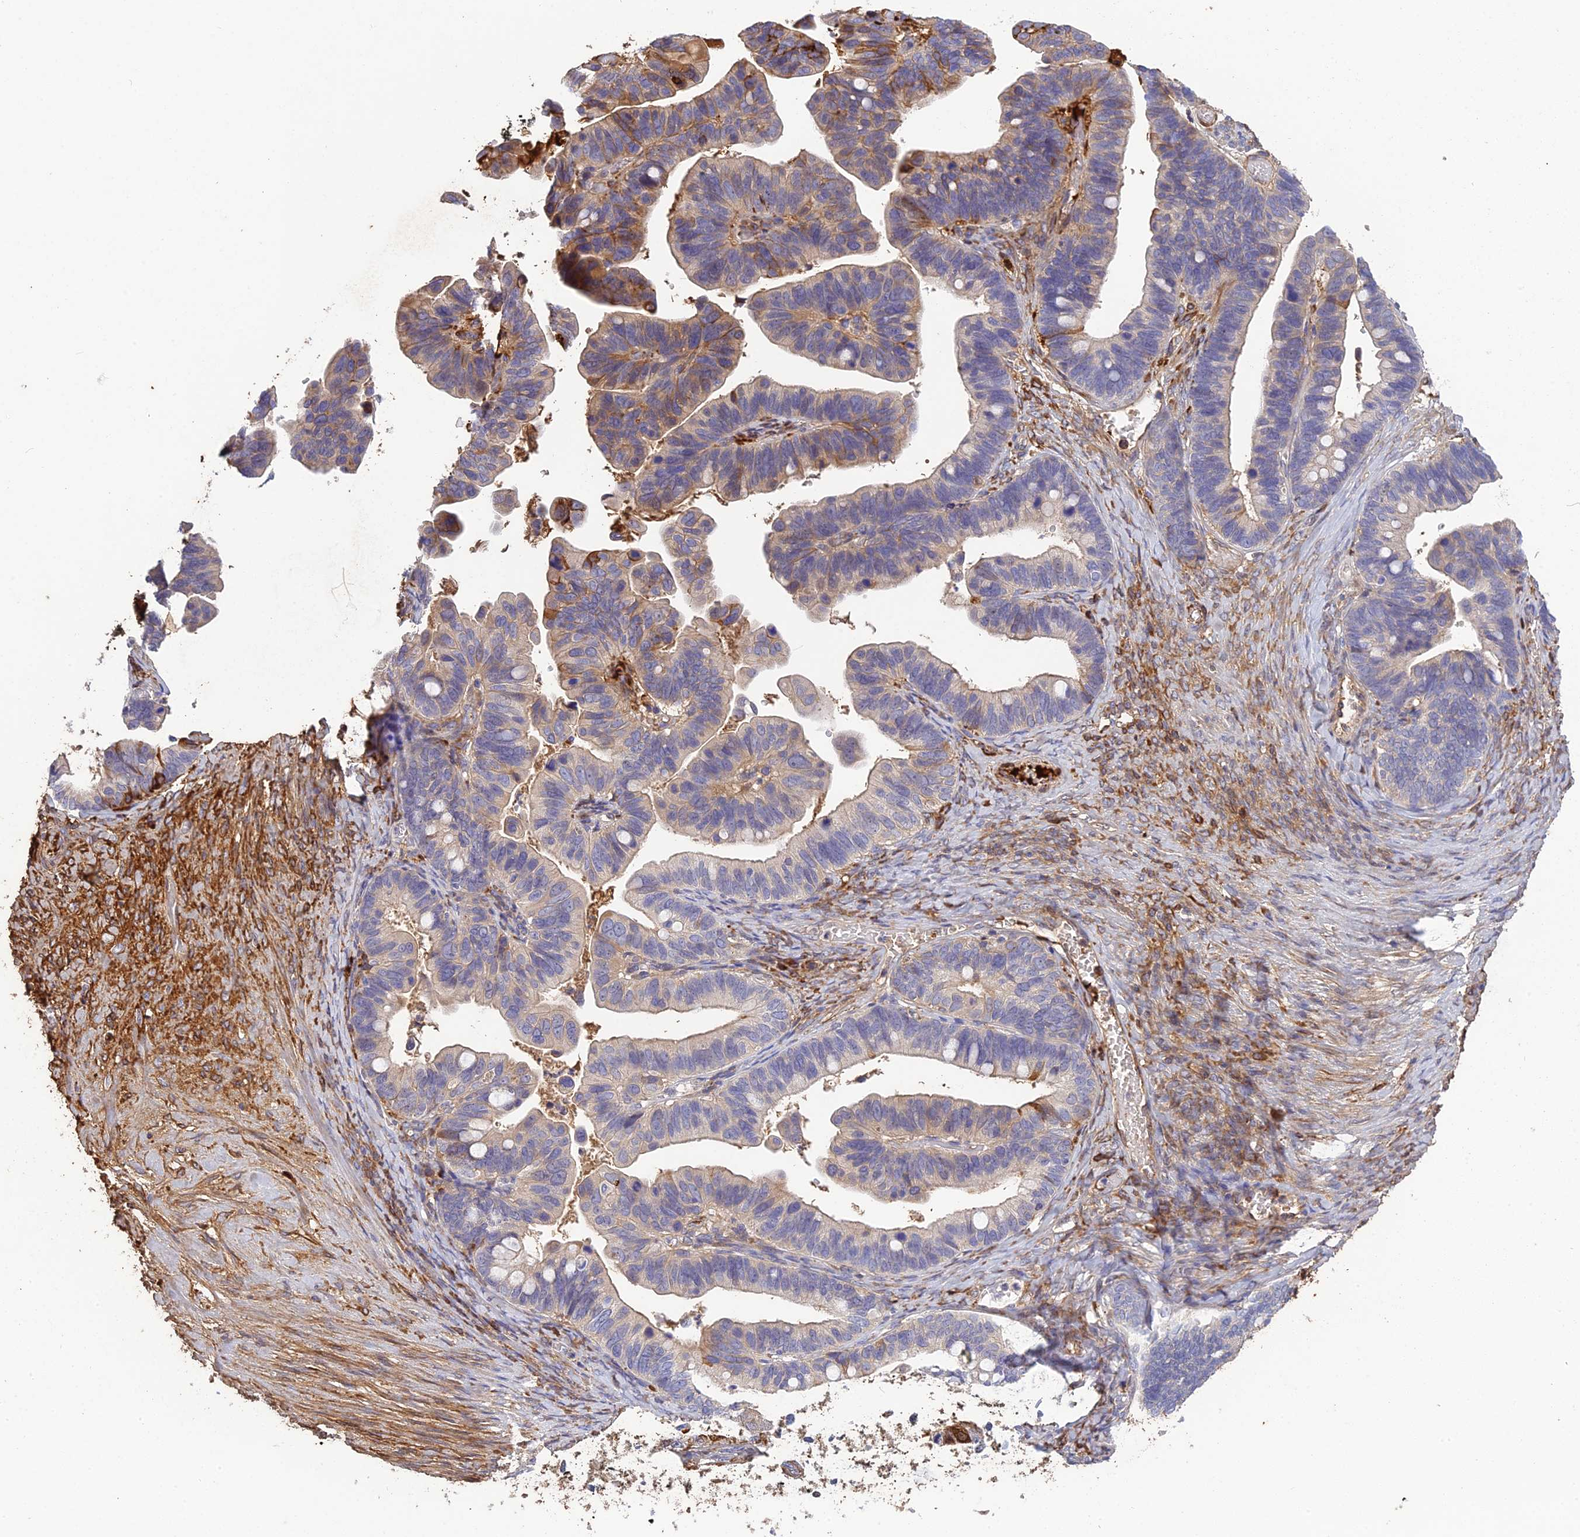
{"staining": {"intensity": "weak", "quantity": "<25%", "location": "cytoplasmic/membranous"}, "tissue": "ovarian cancer", "cell_type": "Tumor cells", "image_type": "cancer", "snomed": [{"axis": "morphology", "description": "Cystadenocarcinoma, serous, NOS"}, {"axis": "topography", "description": "Ovary"}], "caption": "Photomicrograph shows no protein staining in tumor cells of serous cystadenocarcinoma (ovarian) tissue. The staining was performed using DAB (3,3'-diaminobenzidine) to visualize the protein expression in brown, while the nuclei were stained in blue with hematoxylin (Magnification: 20x).", "gene": "PZP", "patient": {"sex": "female", "age": 56}}